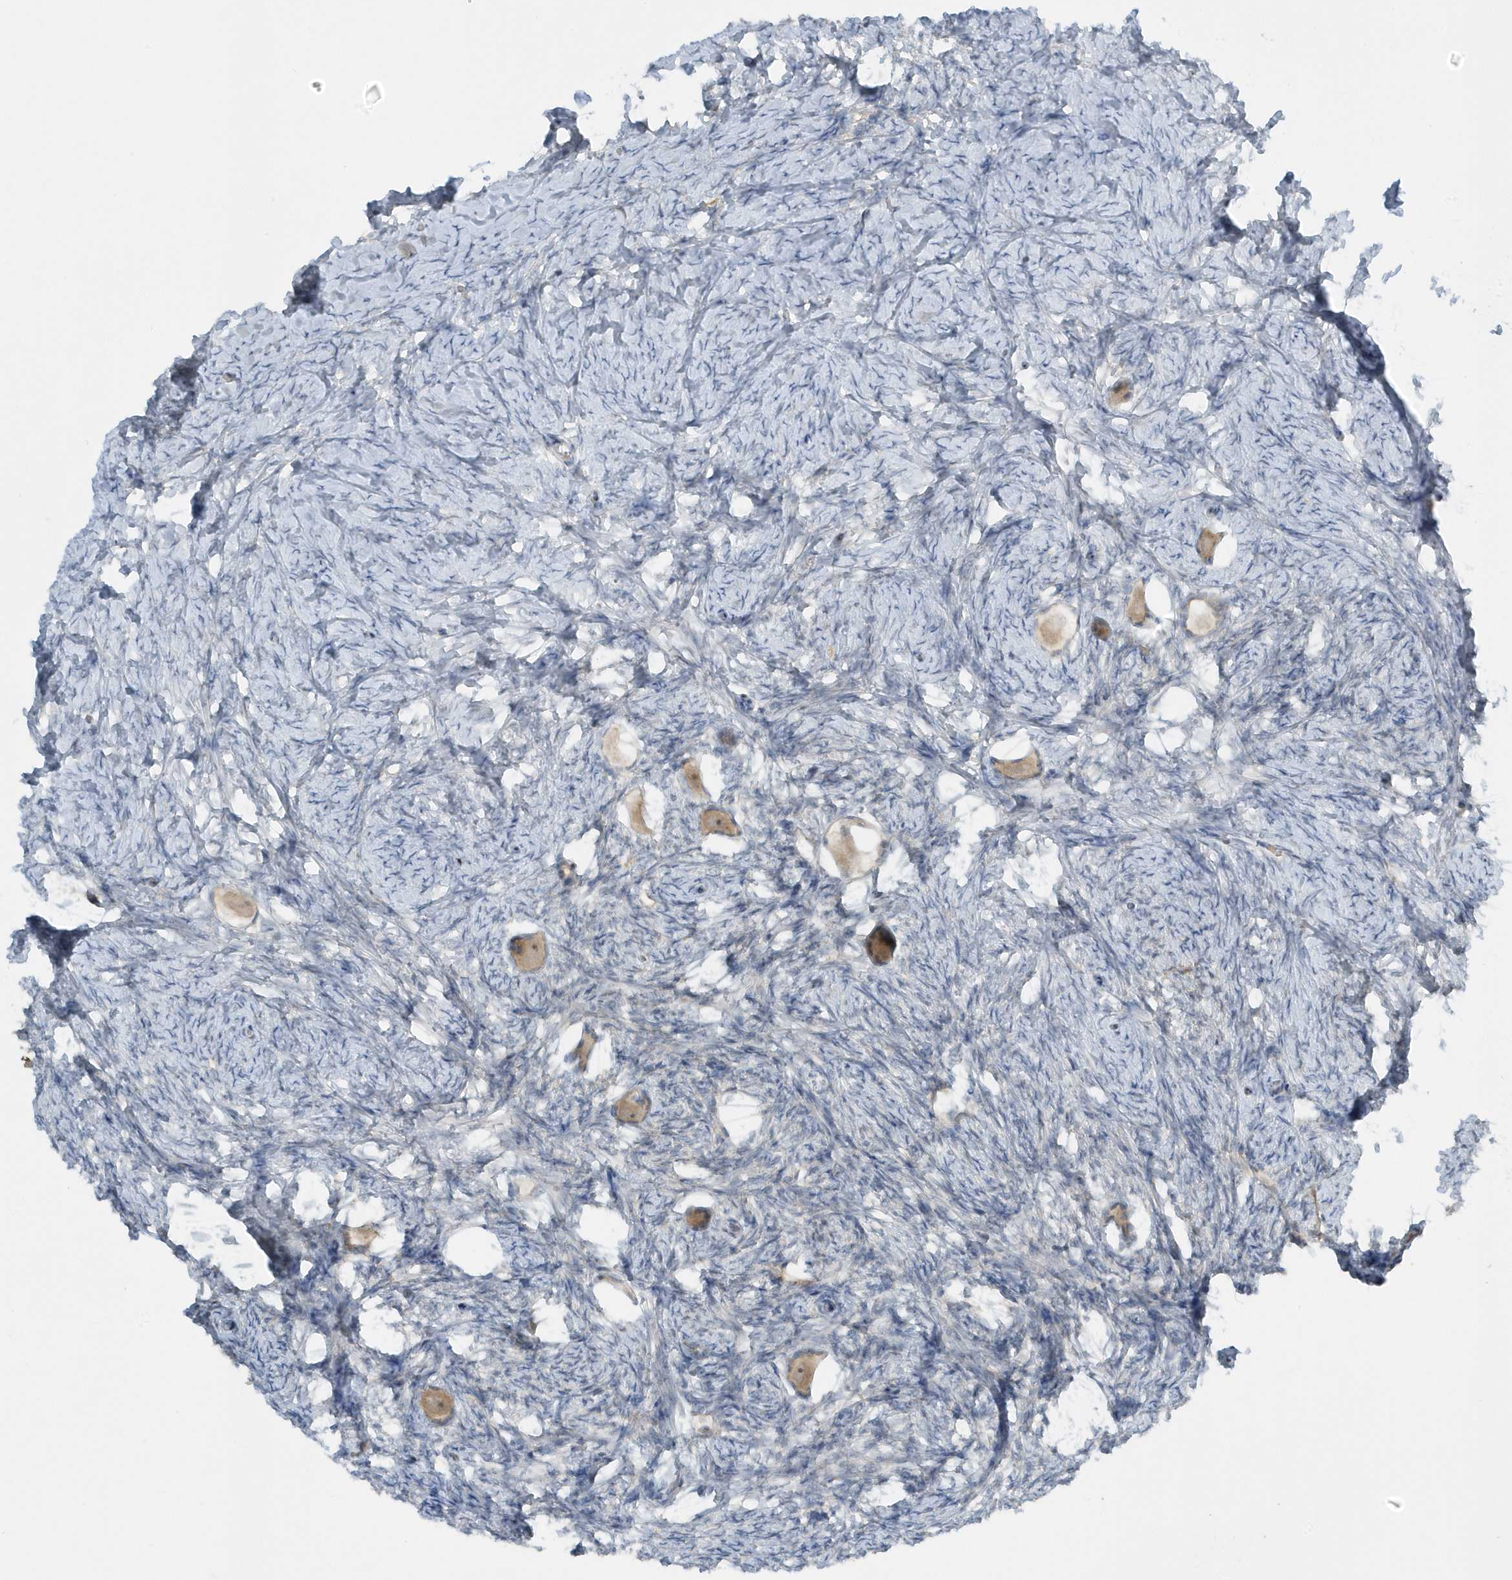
{"staining": {"intensity": "moderate", "quantity": ">75%", "location": "cytoplasmic/membranous"}, "tissue": "ovary", "cell_type": "Follicle cells", "image_type": "normal", "snomed": [{"axis": "morphology", "description": "Normal tissue, NOS"}, {"axis": "topography", "description": "Ovary"}], "caption": "Normal ovary was stained to show a protein in brown. There is medium levels of moderate cytoplasmic/membranous expression in approximately >75% of follicle cells. (DAB IHC with brightfield microscopy, high magnification).", "gene": "SCN3A", "patient": {"sex": "female", "age": 27}}